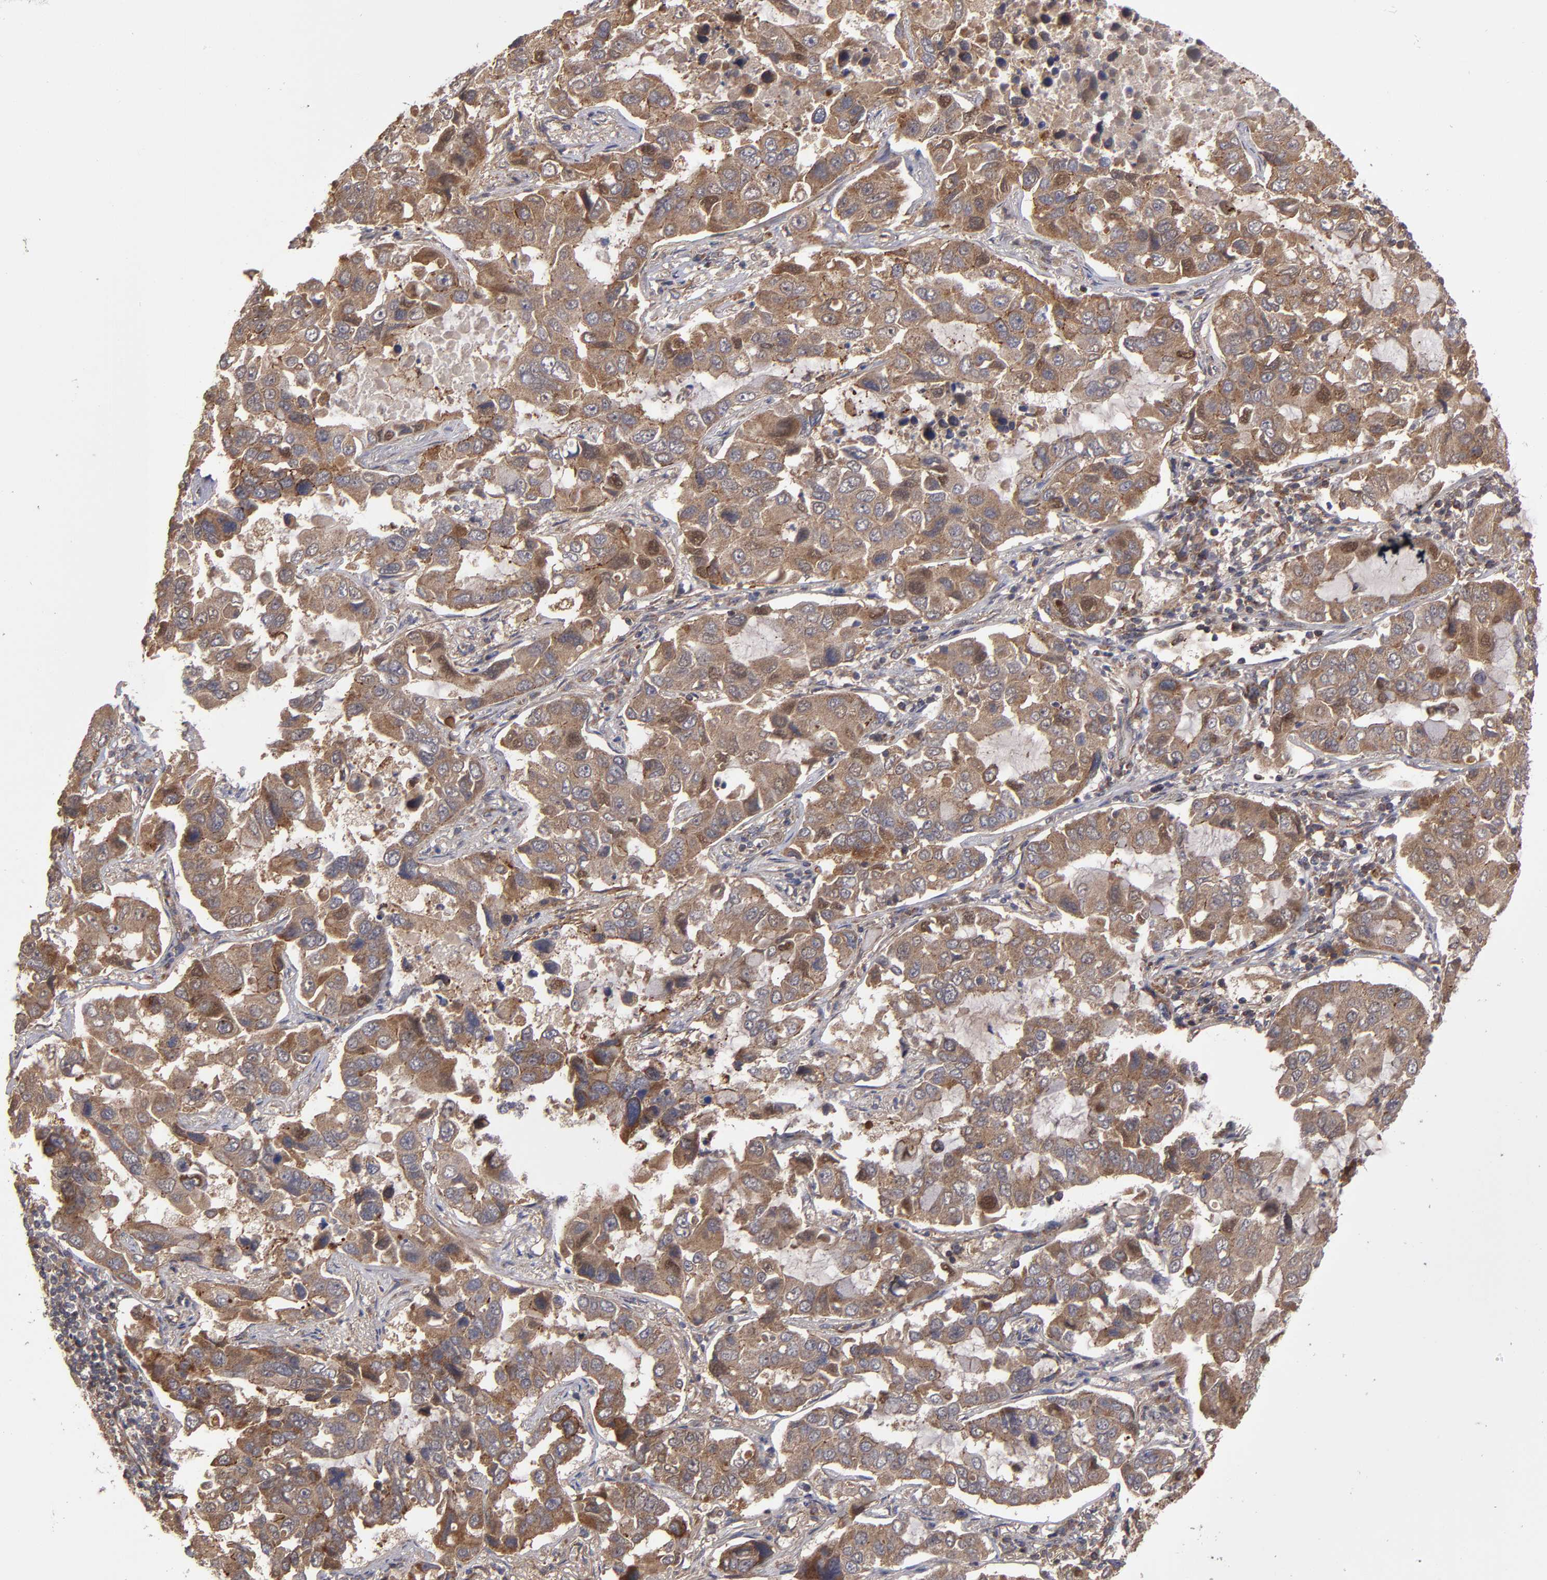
{"staining": {"intensity": "moderate", "quantity": ">75%", "location": "cytoplasmic/membranous"}, "tissue": "lung cancer", "cell_type": "Tumor cells", "image_type": "cancer", "snomed": [{"axis": "morphology", "description": "Adenocarcinoma, NOS"}, {"axis": "topography", "description": "Lung"}], "caption": "Immunohistochemistry of lung cancer (adenocarcinoma) shows medium levels of moderate cytoplasmic/membranous positivity in approximately >75% of tumor cells. The protein is shown in brown color, while the nuclei are stained blue.", "gene": "RPS6KA6", "patient": {"sex": "male", "age": 64}}